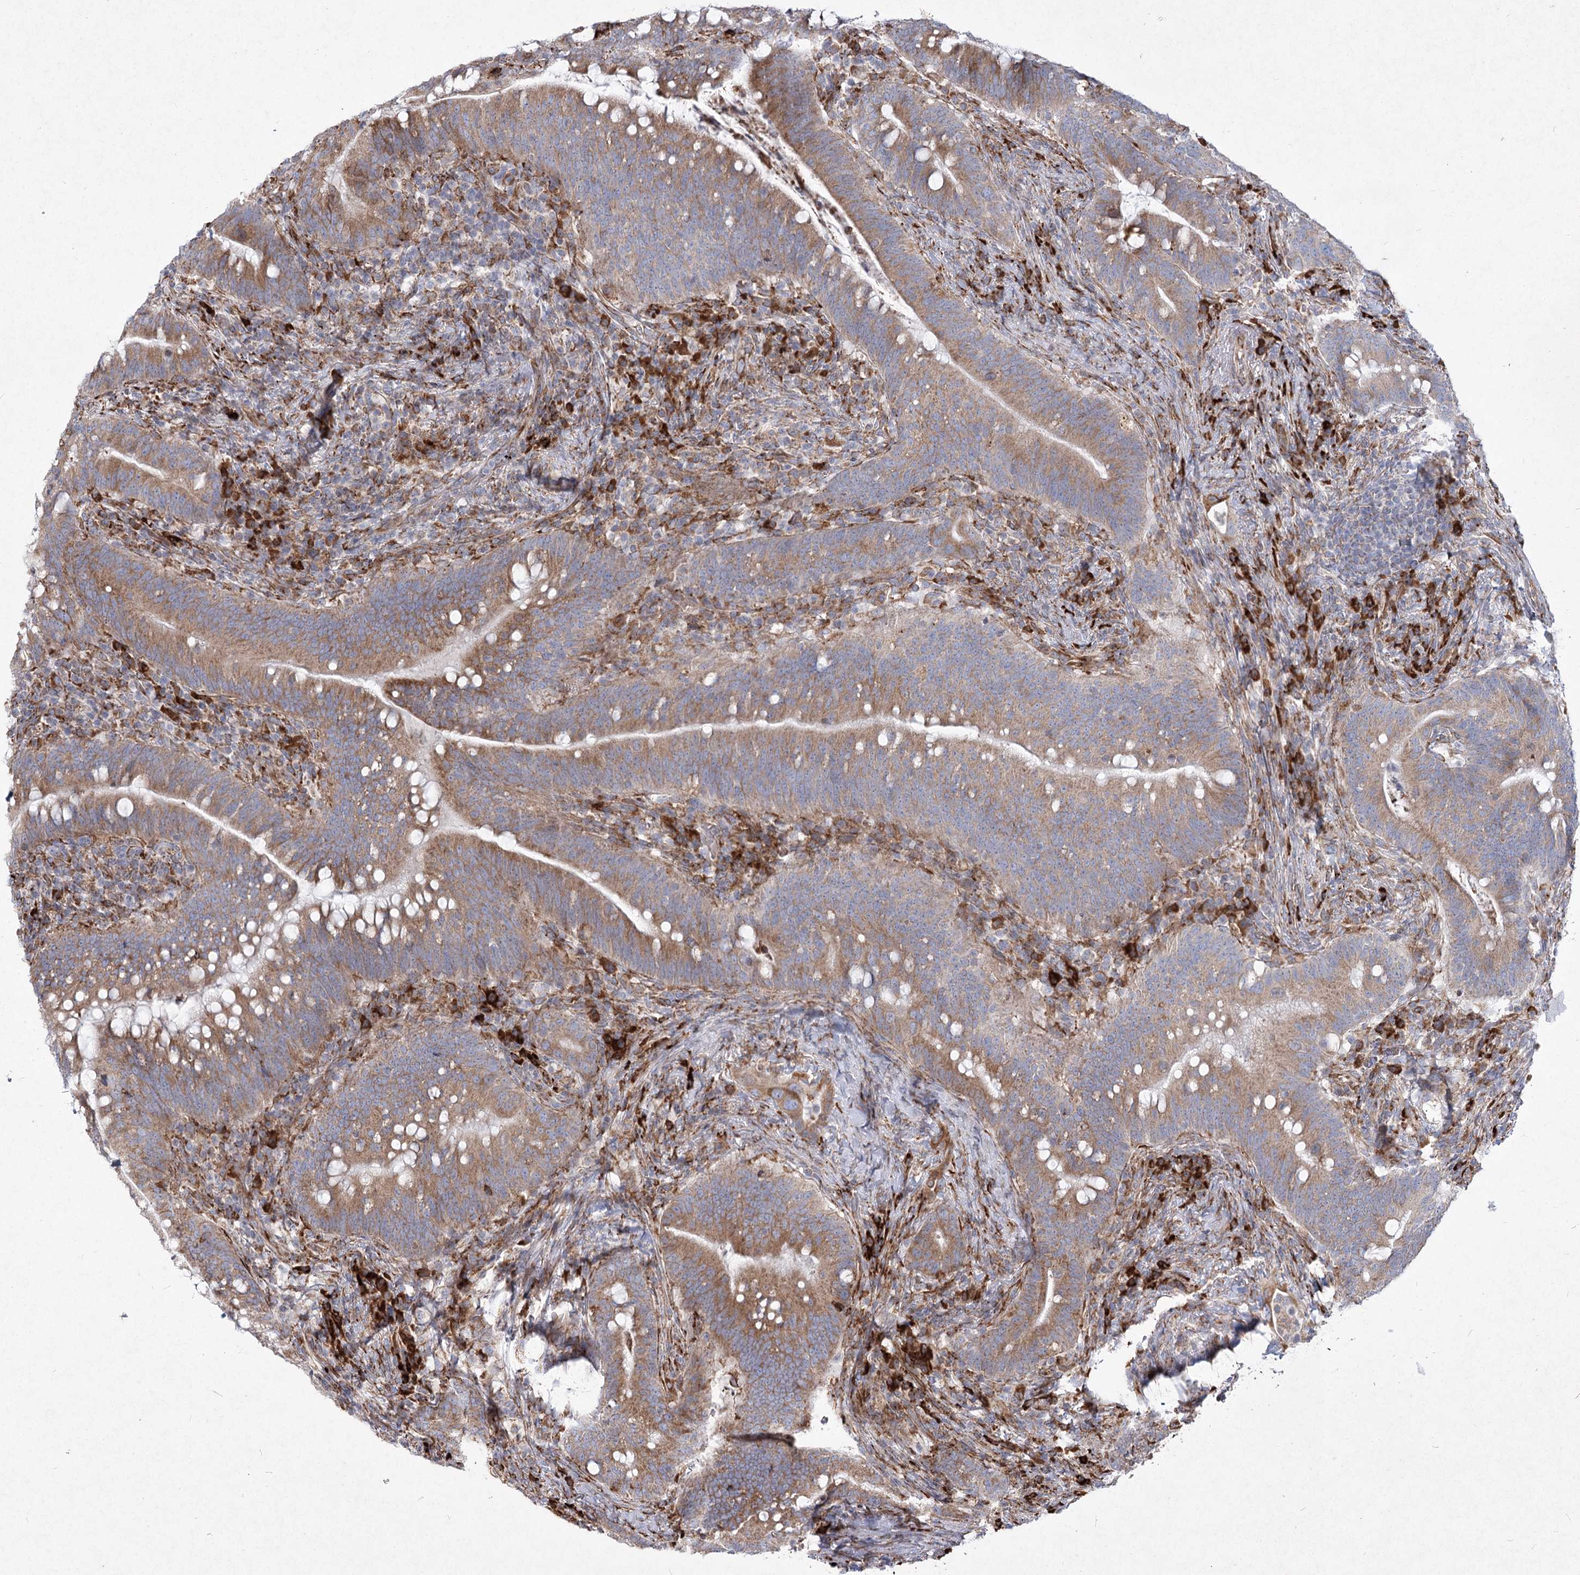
{"staining": {"intensity": "moderate", "quantity": ">75%", "location": "cytoplasmic/membranous"}, "tissue": "colorectal cancer", "cell_type": "Tumor cells", "image_type": "cancer", "snomed": [{"axis": "morphology", "description": "Adenocarcinoma, NOS"}, {"axis": "topography", "description": "Colon"}], "caption": "Tumor cells demonstrate moderate cytoplasmic/membranous expression in approximately >75% of cells in colorectal adenocarcinoma.", "gene": "NHLRC2", "patient": {"sex": "female", "age": 66}}